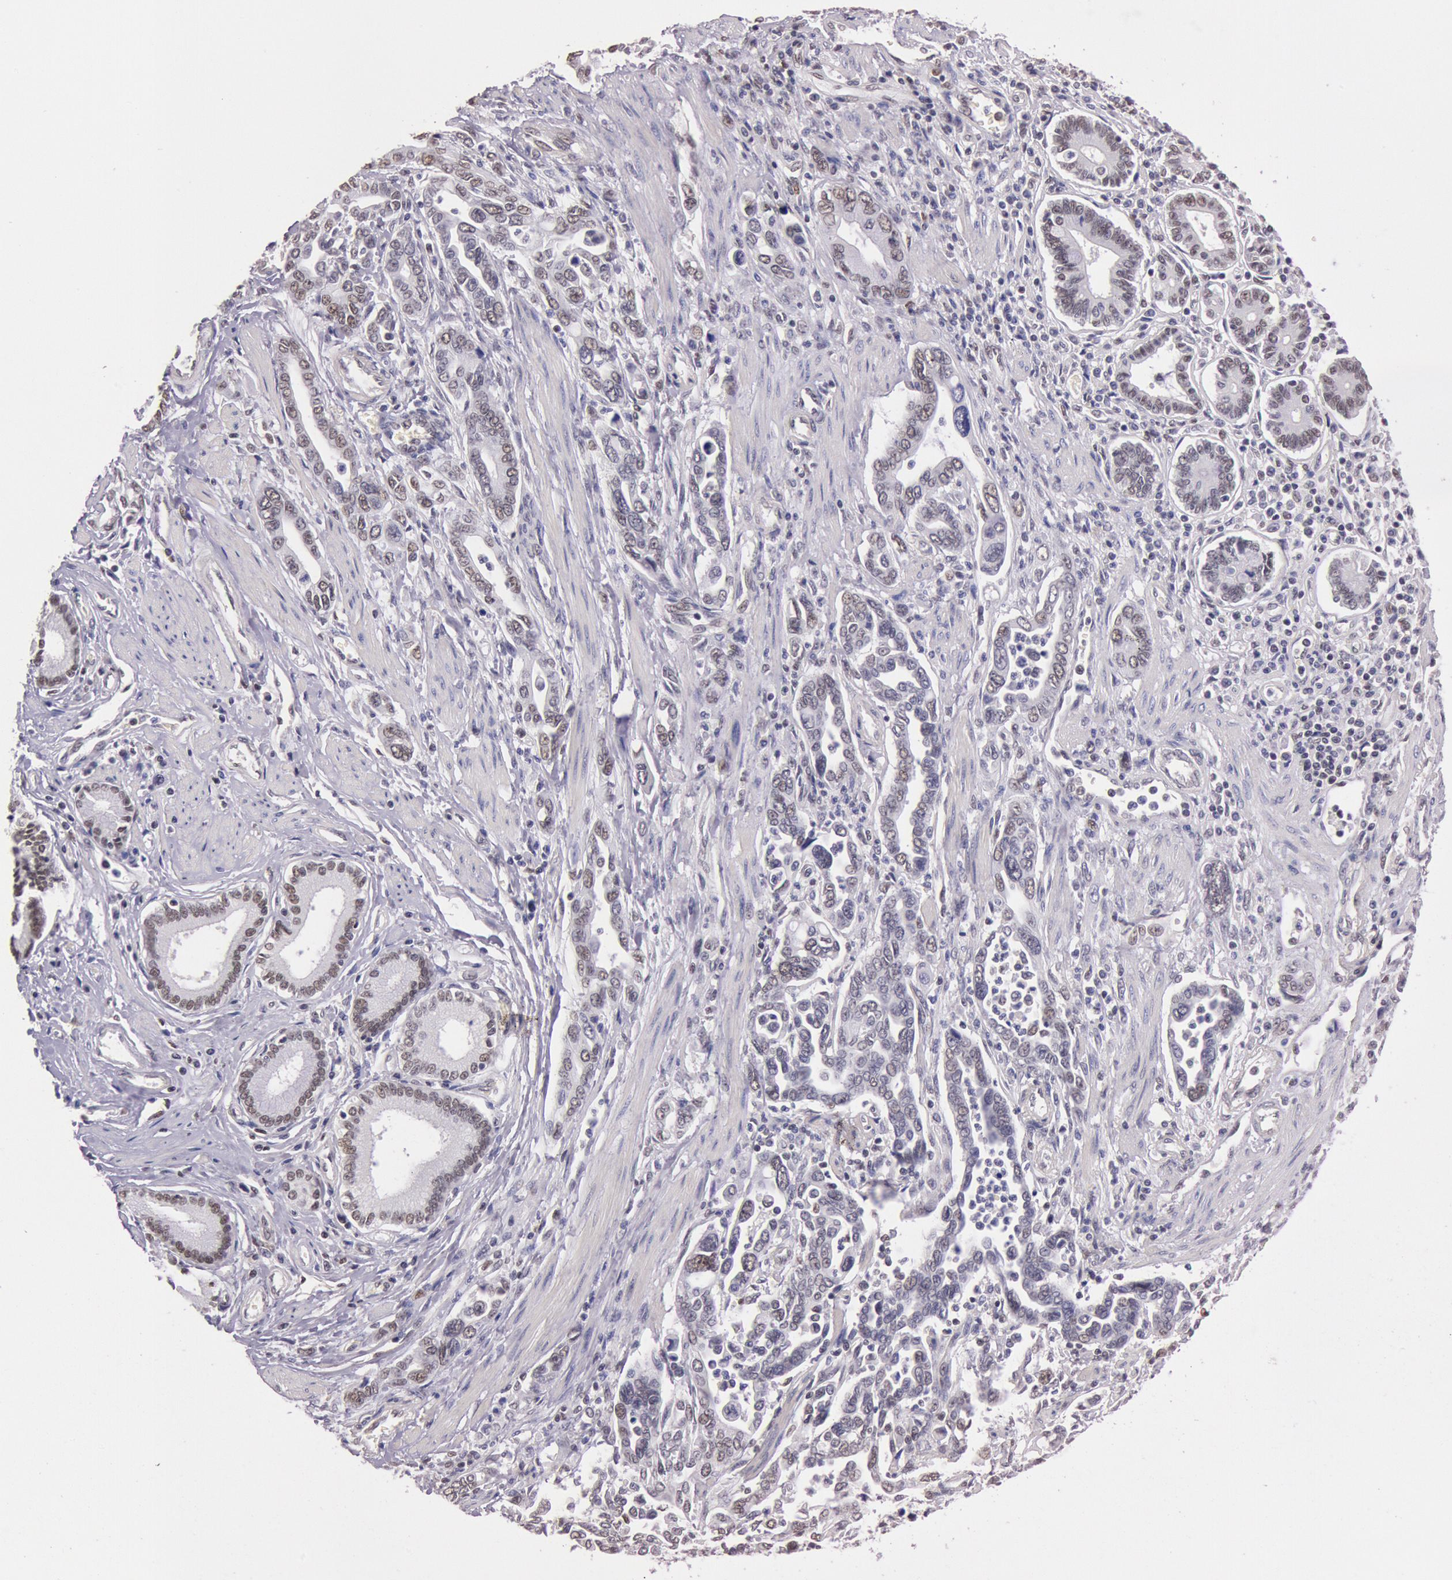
{"staining": {"intensity": "weak", "quantity": "<25%", "location": "nuclear"}, "tissue": "pancreatic cancer", "cell_type": "Tumor cells", "image_type": "cancer", "snomed": [{"axis": "morphology", "description": "Adenocarcinoma, NOS"}, {"axis": "topography", "description": "Pancreas"}], "caption": "Tumor cells show no significant protein positivity in pancreatic cancer.", "gene": "TASL", "patient": {"sex": "female", "age": 57}}